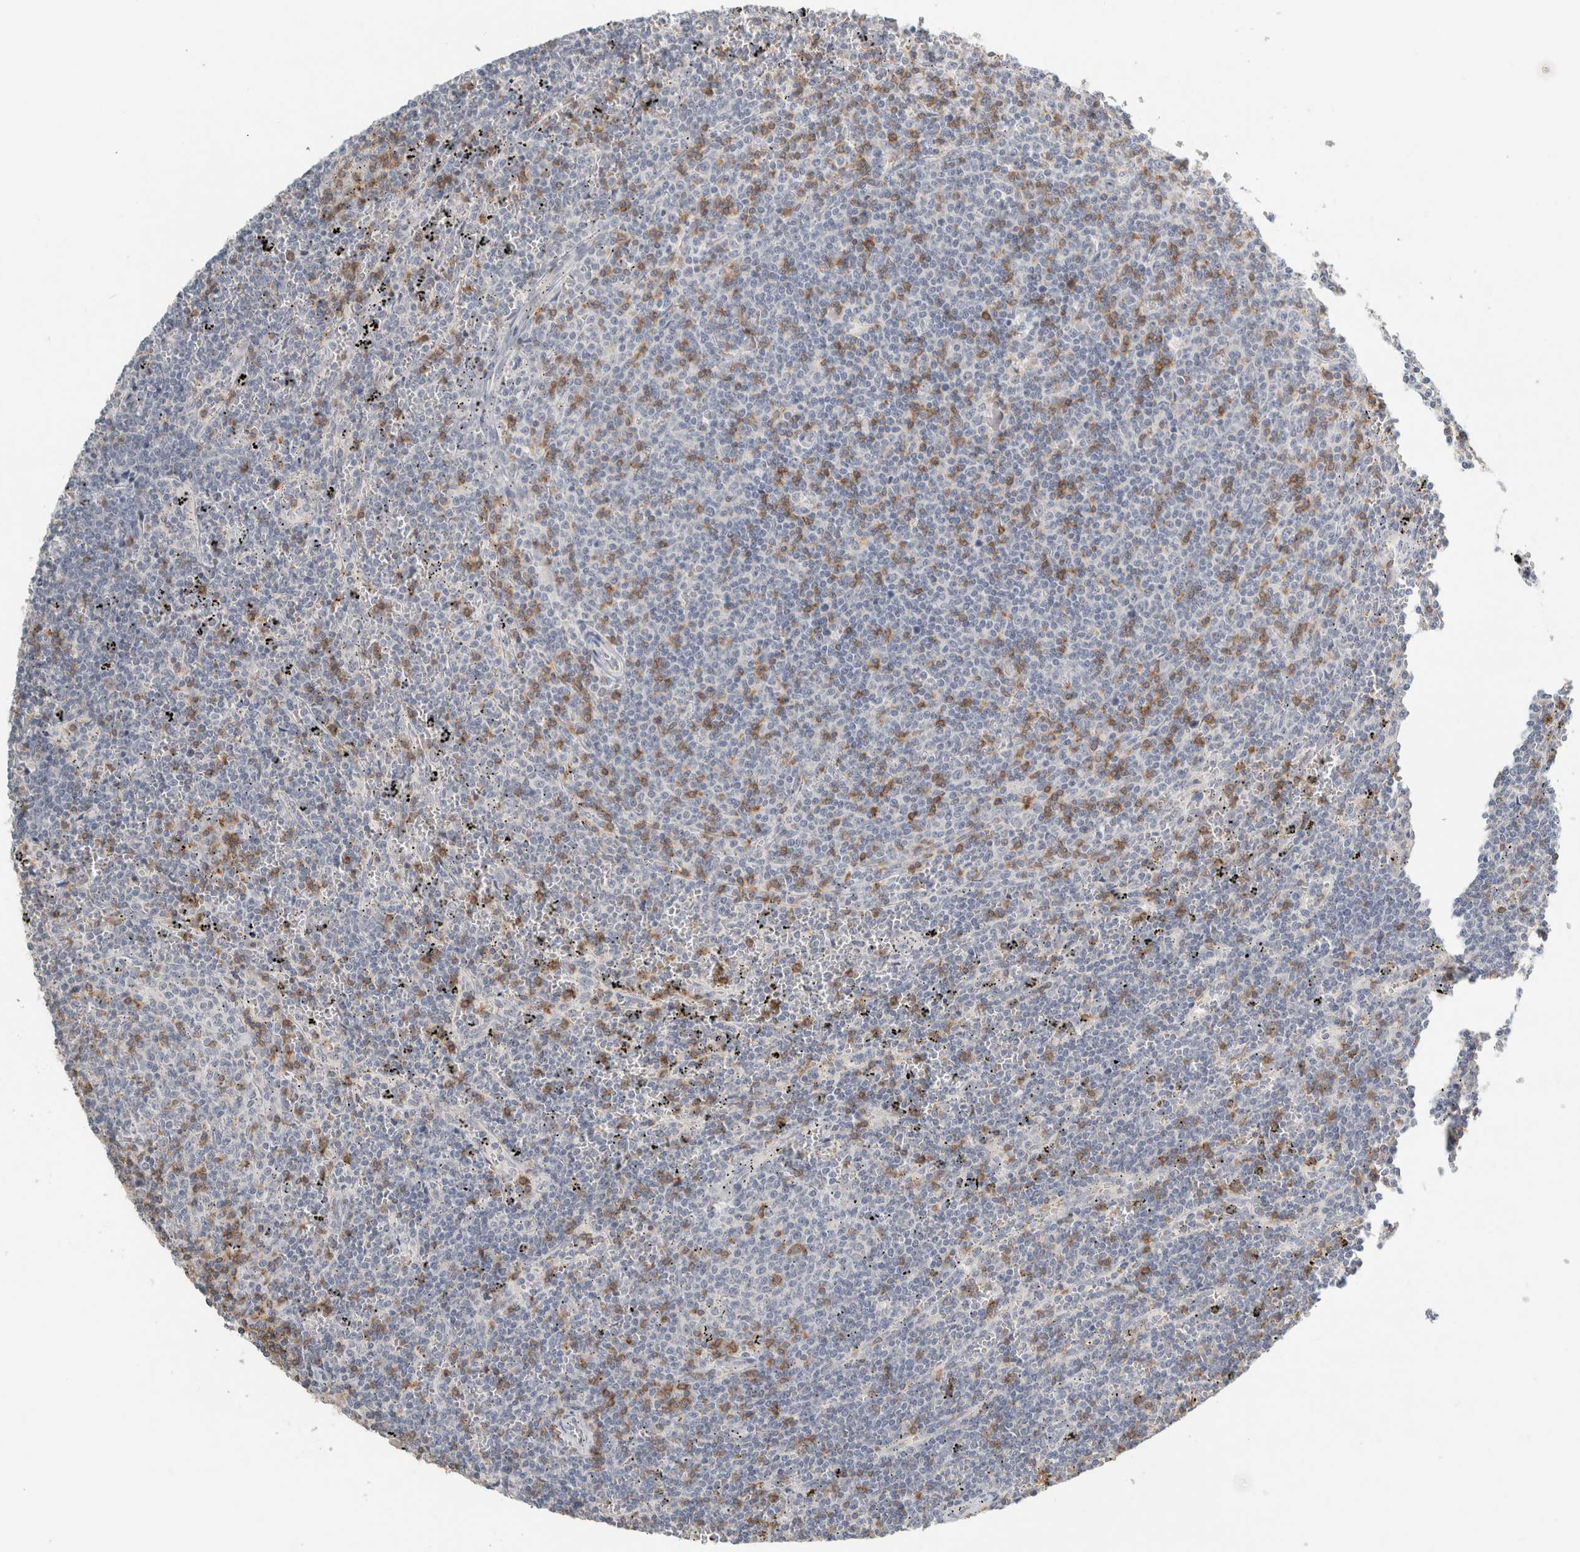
{"staining": {"intensity": "negative", "quantity": "none", "location": "none"}, "tissue": "lymphoma", "cell_type": "Tumor cells", "image_type": "cancer", "snomed": [{"axis": "morphology", "description": "Malignant lymphoma, non-Hodgkin's type, Low grade"}, {"axis": "topography", "description": "Spleen"}], "caption": "Image shows no protein expression in tumor cells of malignant lymphoma, non-Hodgkin's type (low-grade) tissue.", "gene": "TRAT1", "patient": {"sex": "female", "age": 50}}